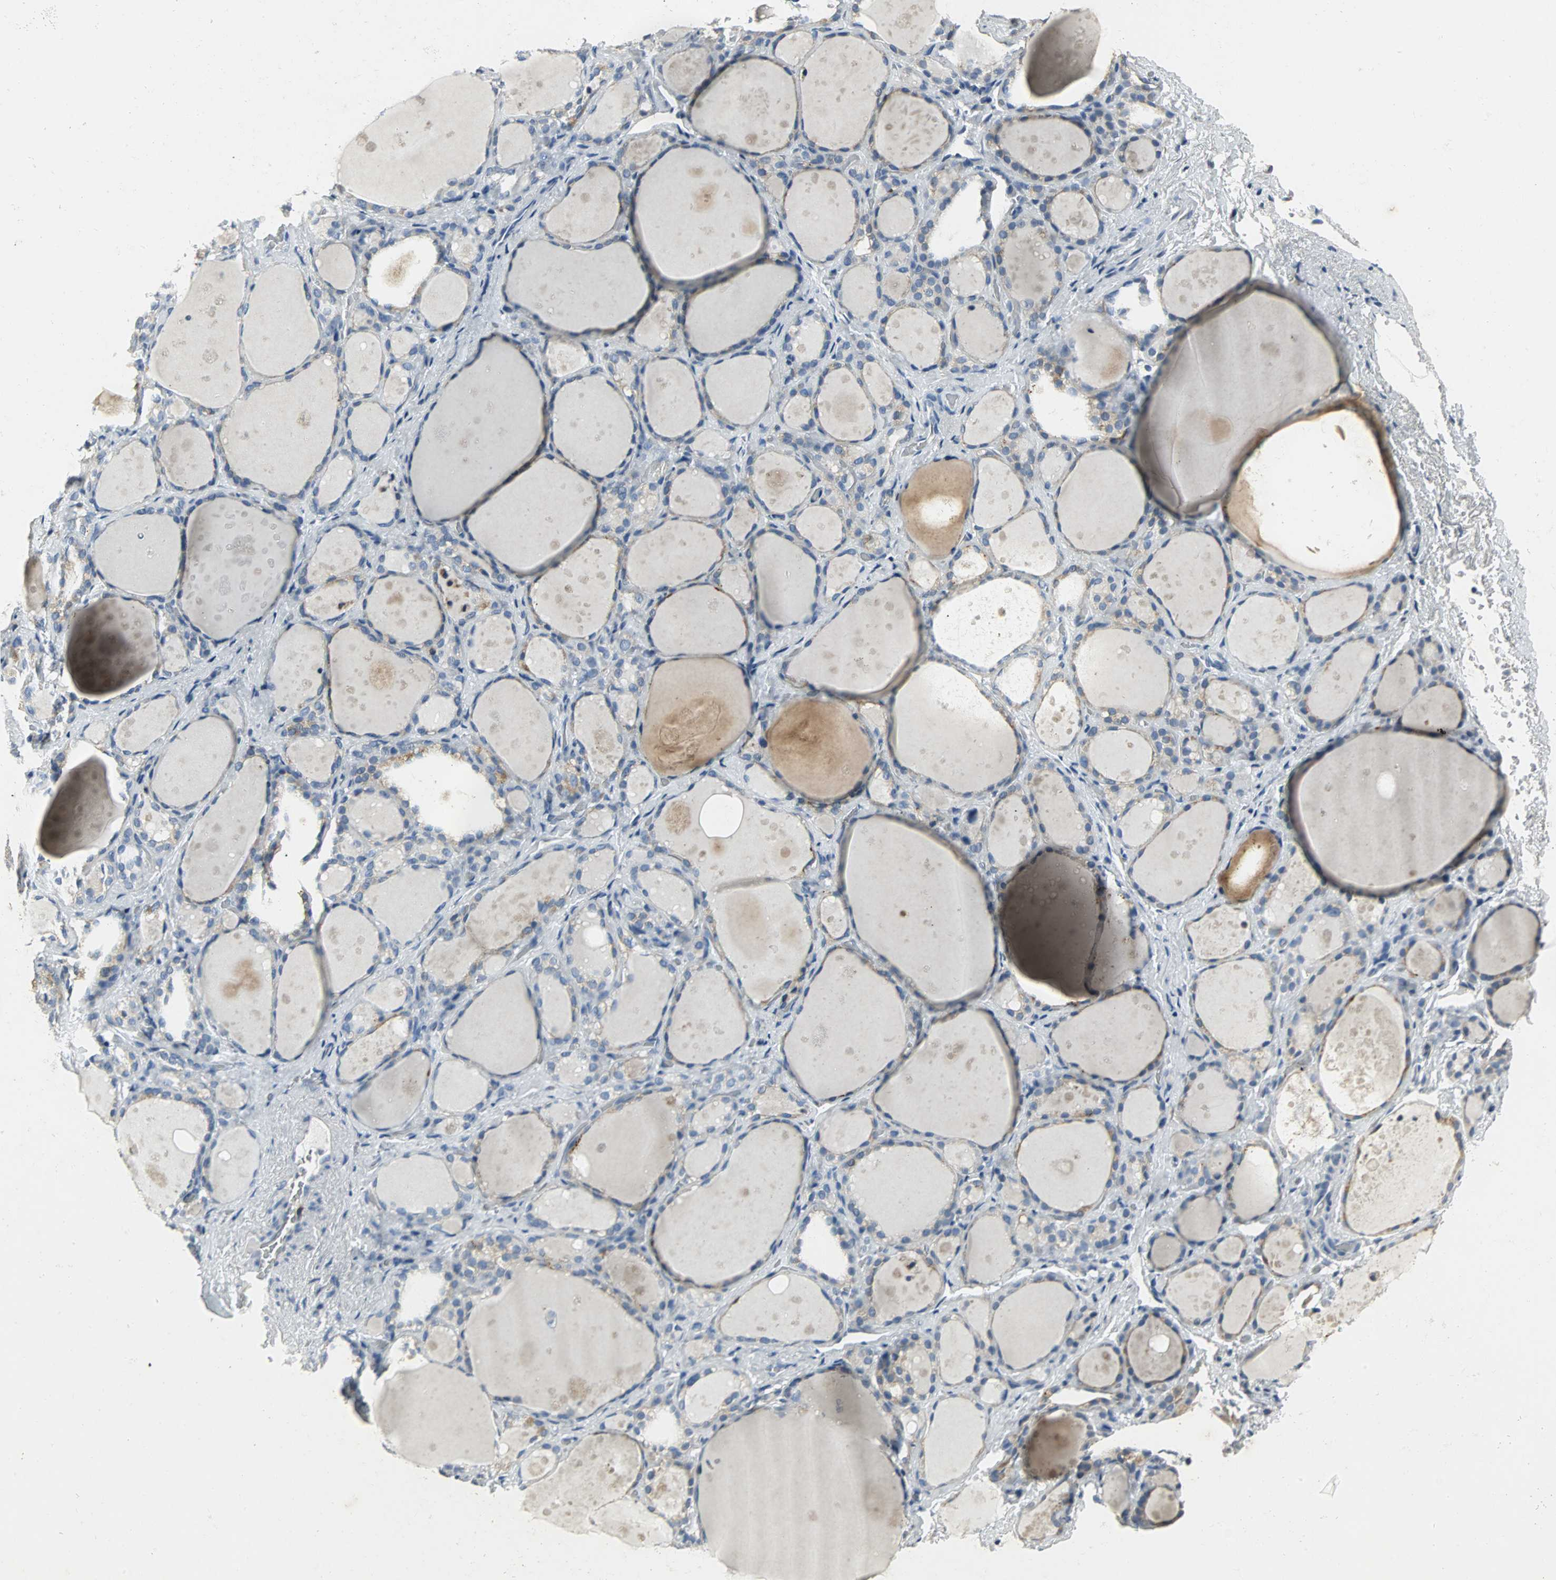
{"staining": {"intensity": "weak", "quantity": "25%-75%", "location": "cytoplasmic/membranous"}, "tissue": "thyroid gland", "cell_type": "Glandular cells", "image_type": "normal", "snomed": [{"axis": "morphology", "description": "Normal tissue, NOS"}, {"axis": "topography", "description": "Thyroid gland"}], "caption": "This image shows IHC staining of unremarkable thyroid gland, with low weak cytoplasmic/membranous expression in about 25%-75% of glandular cells.", "gene": "SLC2A5", "patient": {"sex": "female", "age": 75}}